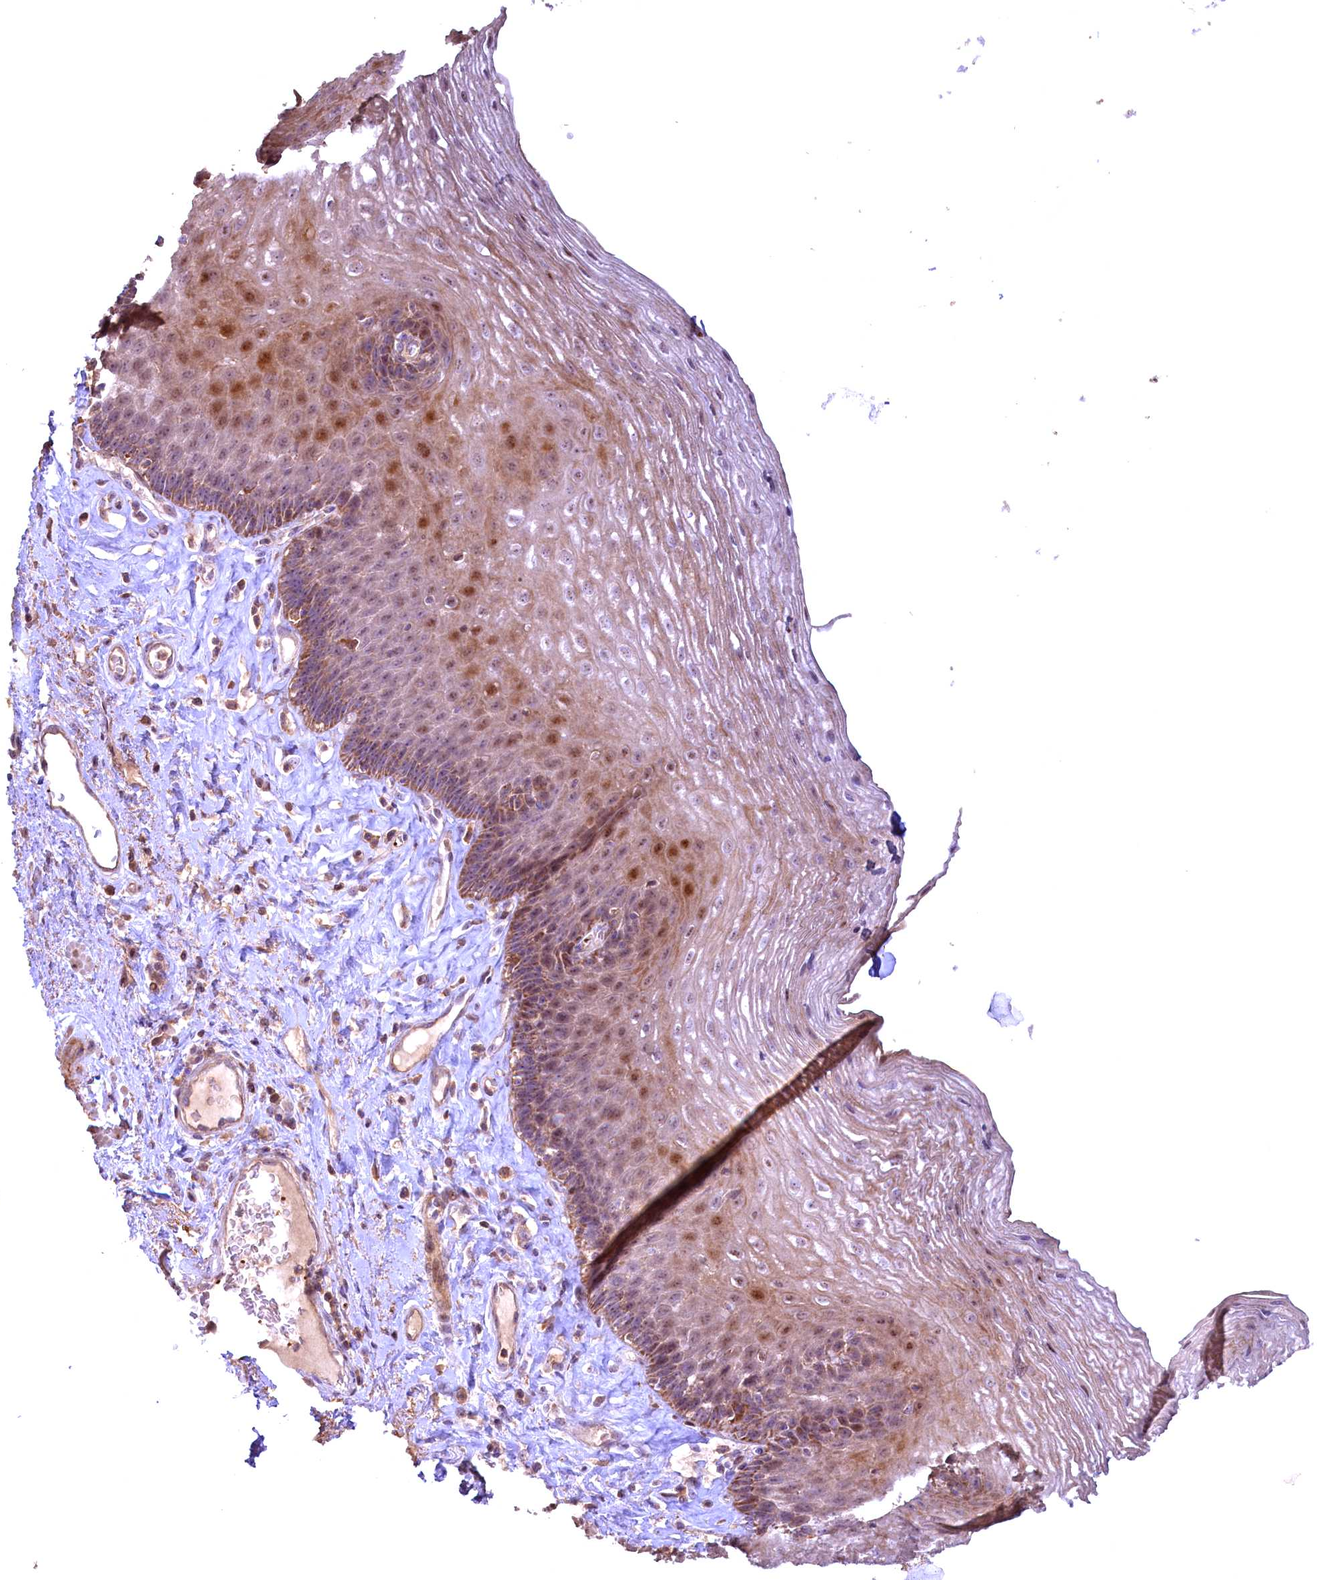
{"staining": {"intensity": "moderate", "quantity": "25%-75%", "location": "cytoplasmic/membranous,nuclear"}, "tissue": "esophagus", "cell_type": "Squamous epithelial cells", "image_type": "normal", "snomed": [{"axis": "morphology", "description": "Normal tissue, NOS"}, {"axis": "topography", "description": "Esophagus"}], "caption": "IHC micrograph of normal esophagus: human esophagus stained using immunohistochemistry (IHC) reveals medium levels of moderate protein expression localized specifically in the cytoplasmic/membranous,nuclear of squamous epithelial cells, appearing as a cytoplasmic/membranous,nuclear brown color.", "gene": "FUZ", "patient": {"sex": "female", "age": 66}}